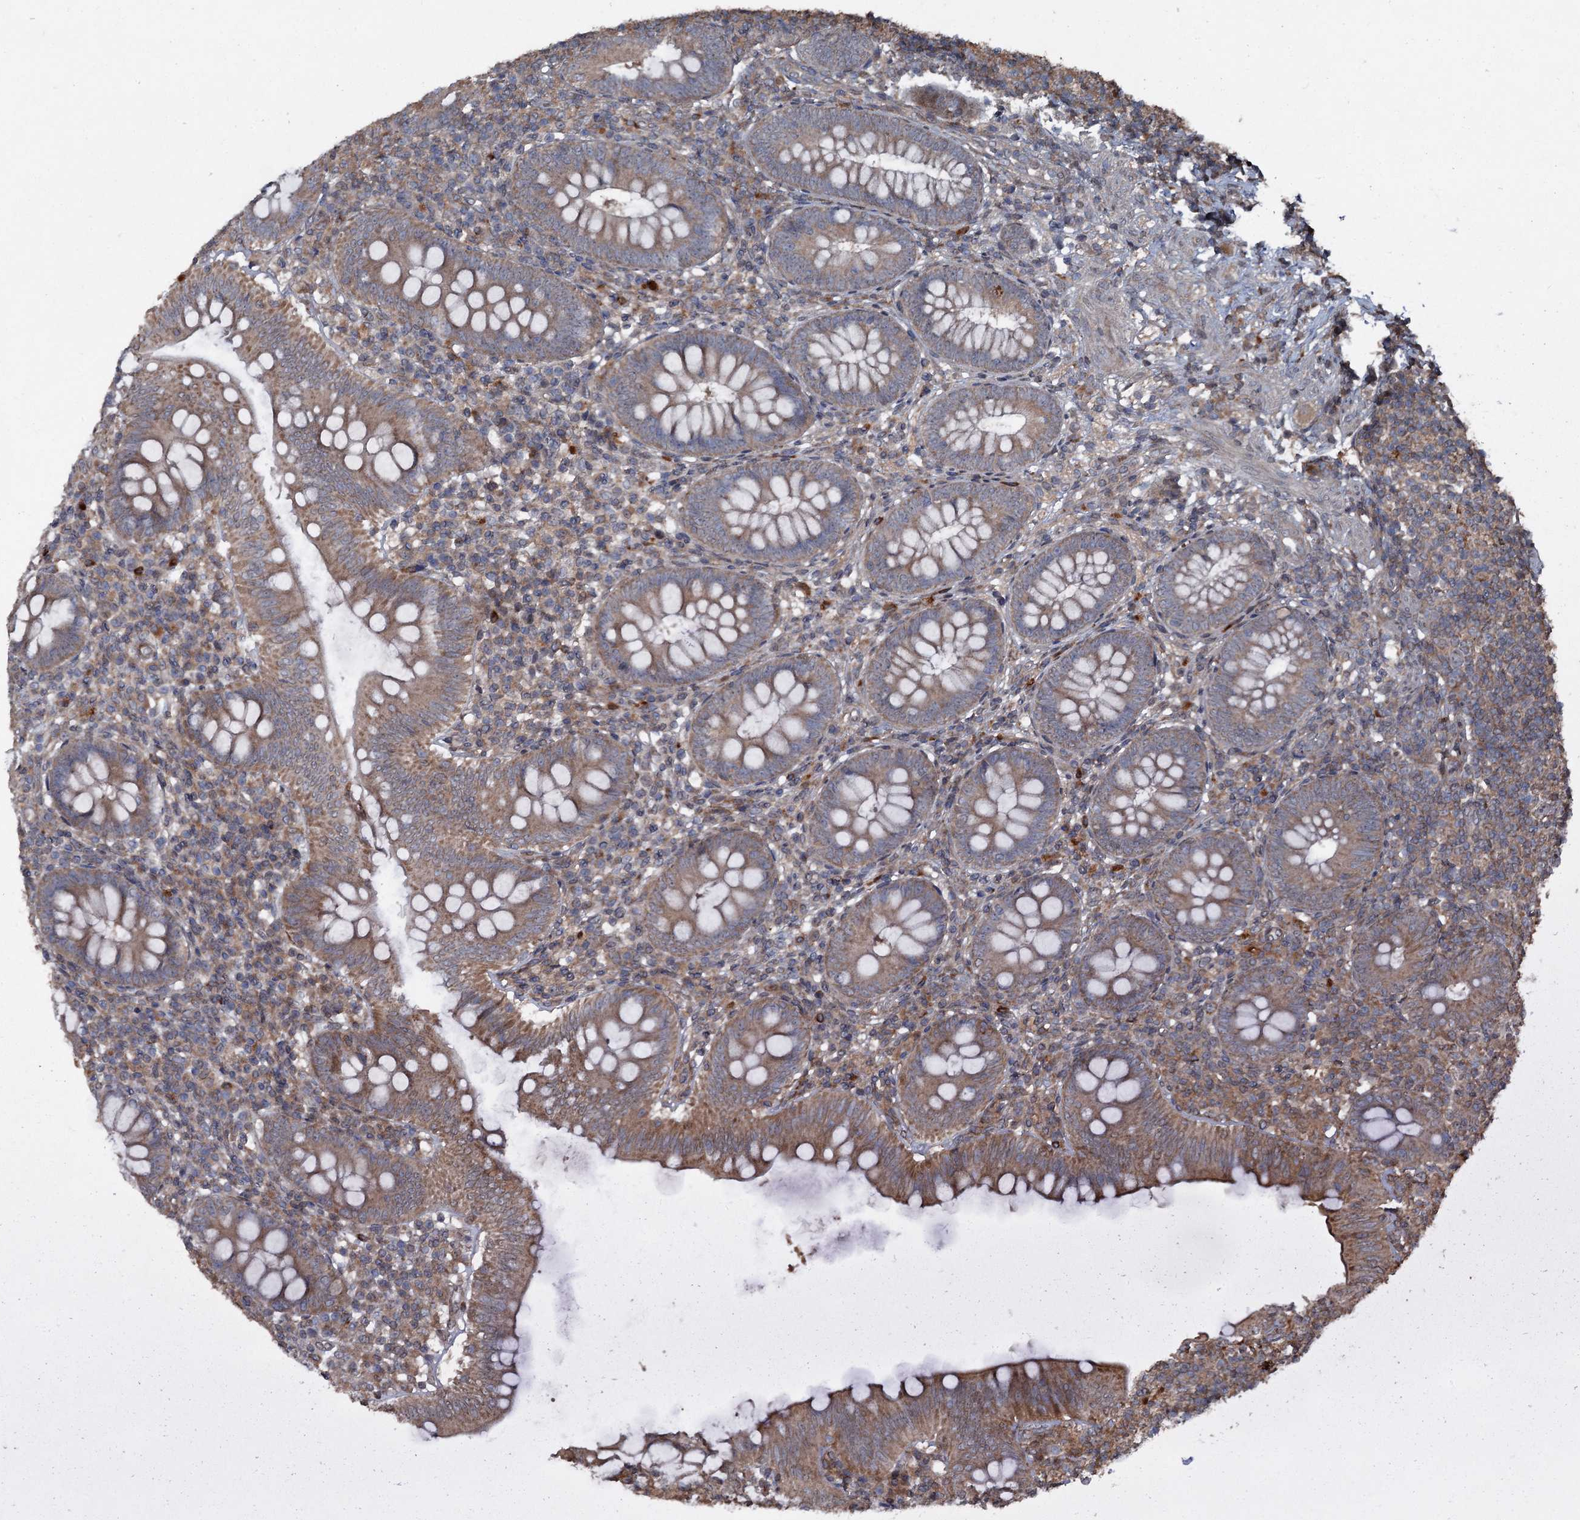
{"staining": {"intensity": "moderate", "quantity": "25%-75%", "location": "cytoplasmic/membranous"}, "tissue": "appendix", "cell_type": "Glandular cells", "image_type": "normal", "snomed": [{"axis": "morphology", "description": "Normal tissue, NOS"}, {"axis": "topography", "description": "Appendix"}], "caption": "A medium amount of moderate cytoplasmic/membranous positivity is identified in about 25%-75% of glandular cells in benign appendix.", "gene": "ALAS1", "patient": {"sex": "male", "age": 14}}